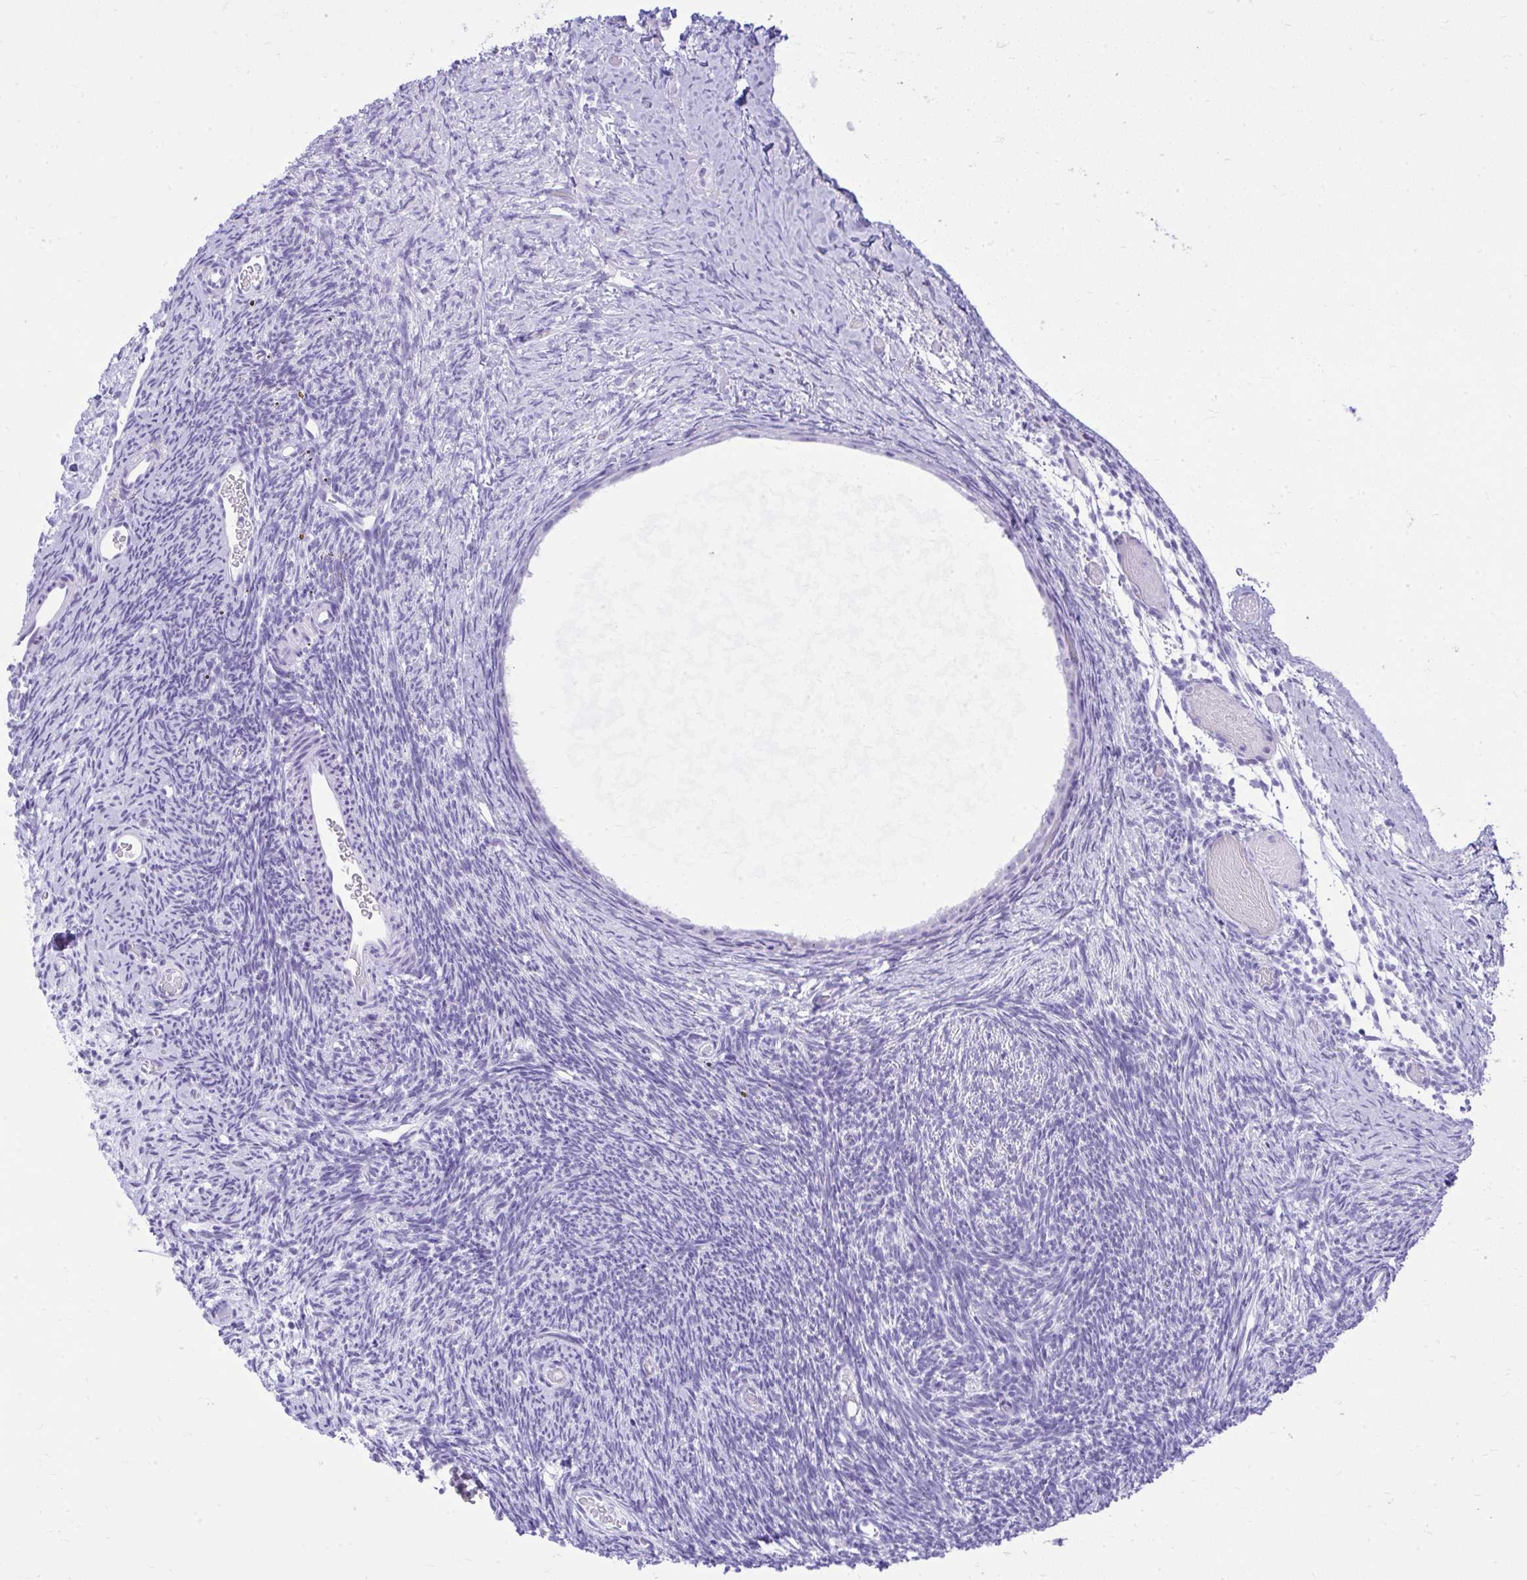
{"staining": {"intensity": "negative", "quantity": "none", "location": "none"}, "tissue": "ovary", "cell_type": "Follicle cells", "image_type": "normal", "snomed": [{"axis": "morphology", "description": "Normal tissue, NOS"}, {"axis": "topography", "description": "Ovary"}], "caption": "This is a micrograph of immunohistochemistry staining of normal ovary, which shows no positivity in follicle cells.", "gene": "RALYL", "patient": {"sex": "female", "age": 39}}